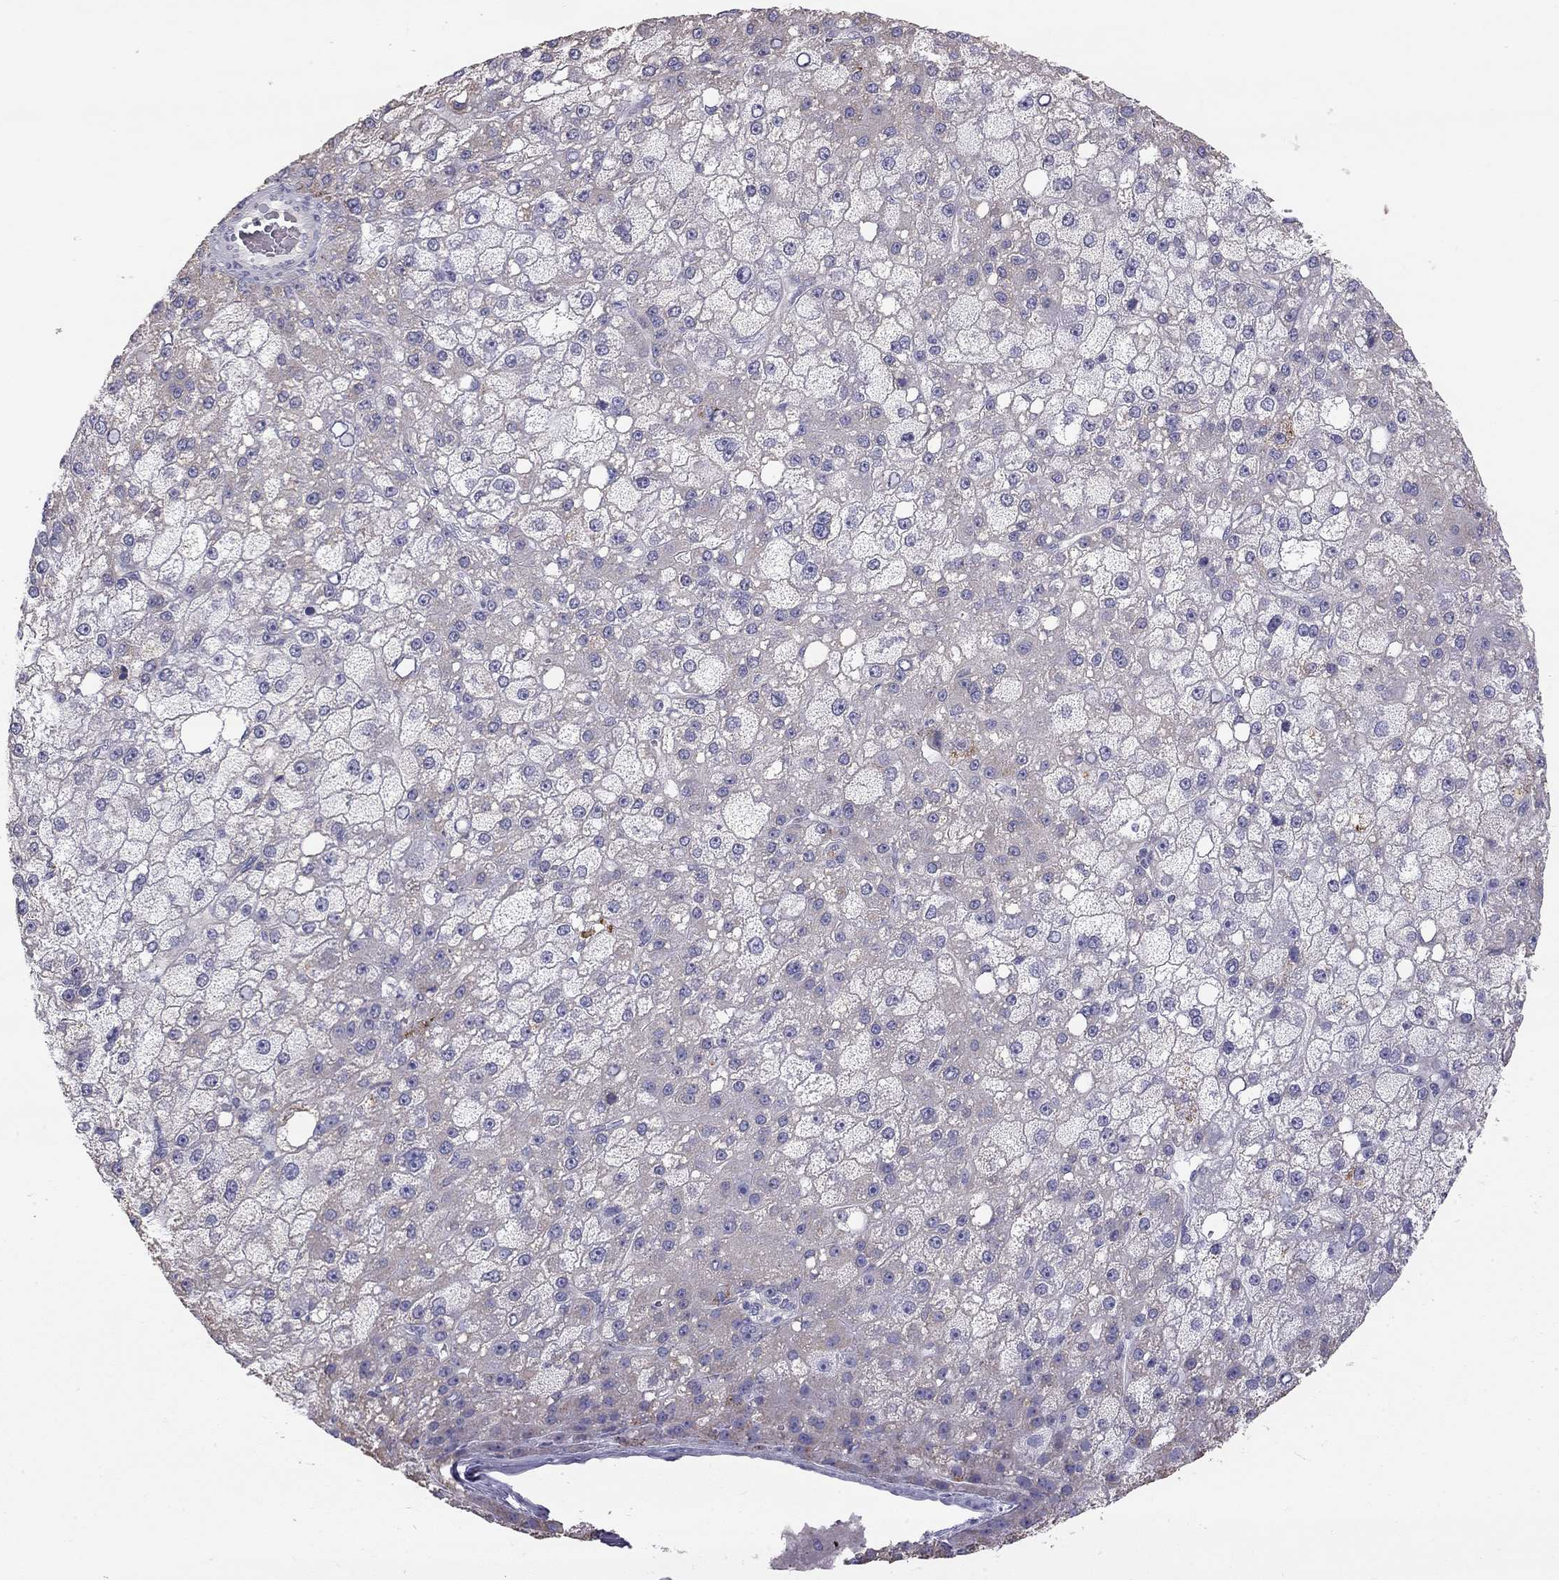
{"staining": {"intensity": "weak", "quantity": "25%-75%", "location": "cytoplasmic/membranous"}, "tissue": "liver cancer", "cell_type": "Tumor cells", "image_type": "cancer", "snomed": [{"axis": "morphology", "description": "Carcinoma, Hepatocellular, NOS"}, {"axis": "topography", "description": "Liver"}], "caption": "Immunohistochemical staining of human liver hepatocellular carcinoma demonstrates low levels of weak cytoplasmic/membranous protein expression in approximately 25%-75% of tumor cells.", "gene": "TDRD6", "patient": {"sex": "male", "age": 67}}